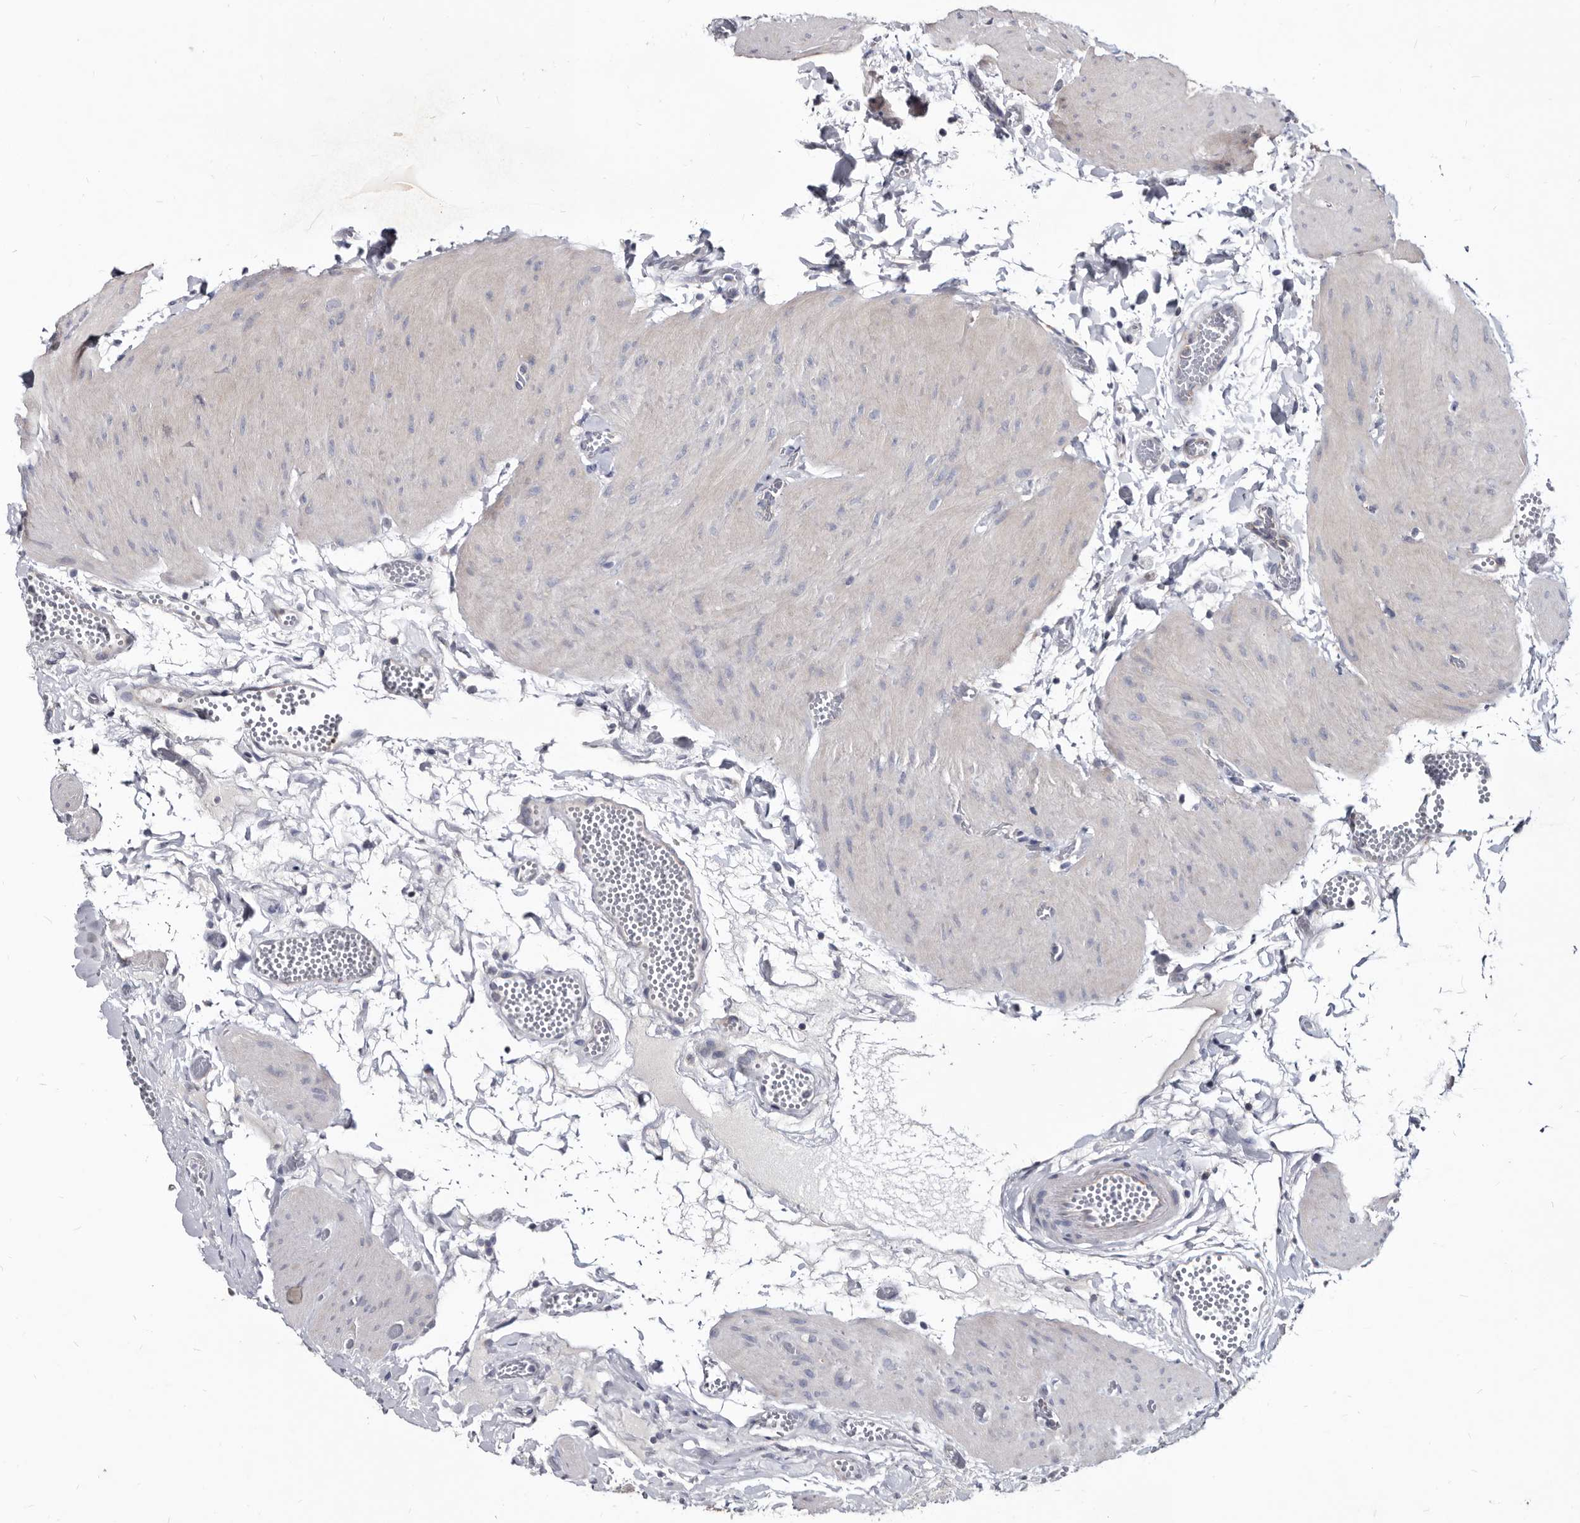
{"staining": {"intensity": "weak", "quantity": "25%-75%", "location": "cytoplasmic/membranous"}, "tissue": "gallbladder", "cell_type": "Glandular cells", "image_type": "normal", "snomed": [{"axis": "morphology", "description": "Normal tissue, NOS"}, {"axis": "topography", "description": "Gallbladder"}], "caption": "Gallbladder stained with IHC exhibits weak cytoplasmic/membranous staining in approximately 25%-75% of glandular cells. The protein is shown in brown color, while the nuclei are stained blue.", "gene": "ABCF2", "patient": {"sex": "female", "age": 64}}